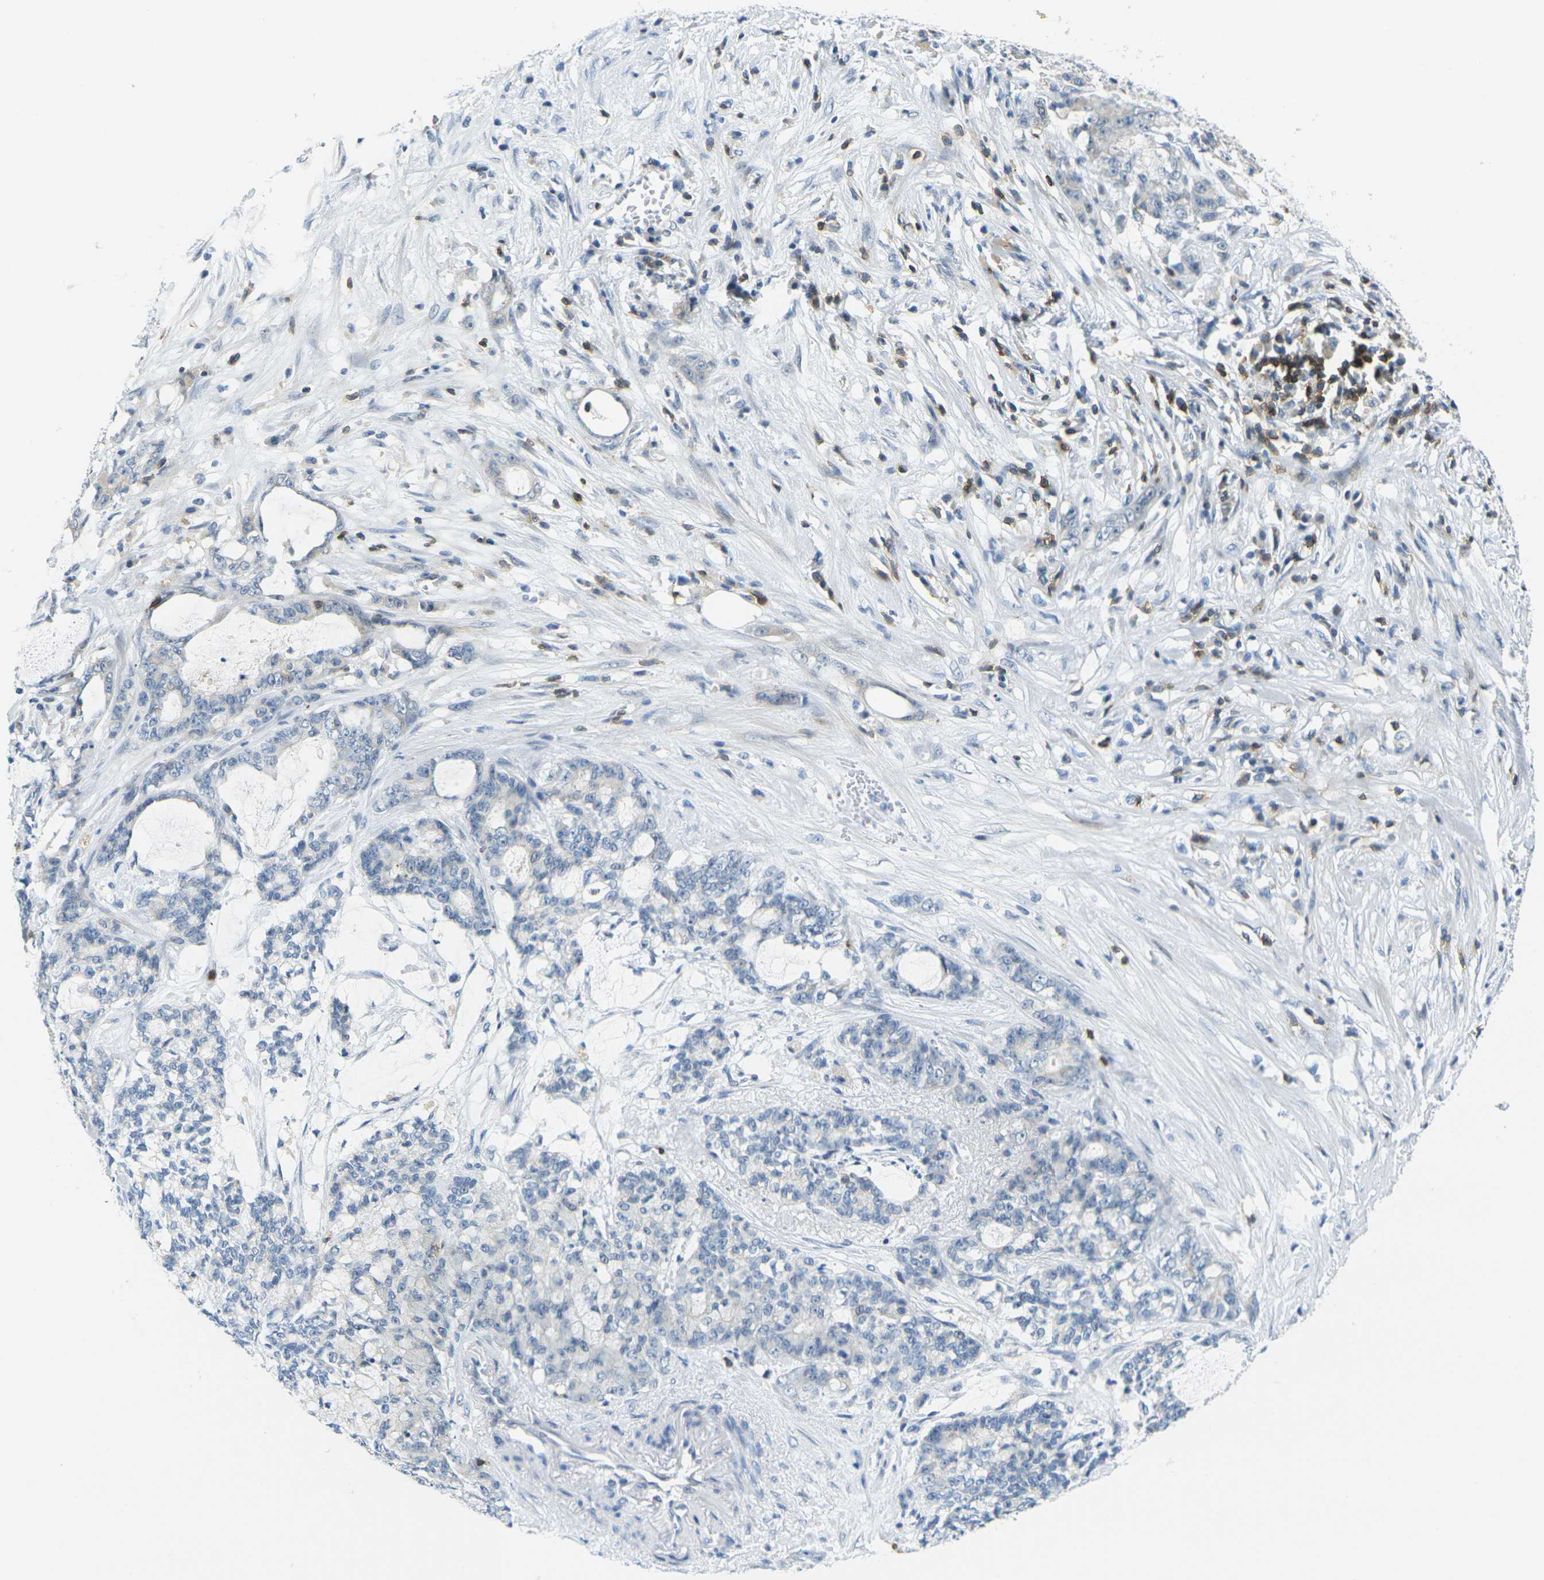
{"staining": {"intensity": "negative", "quantity": "none", "location": "none"}, "tissue": "pancreatic cancer", "cell_type": "Tumor cells", "image_type": "cancer", "snomed": [{"axis": "morphology", "description": "Adenocarcinoma, NOS"}, {"axis": "topography", "description": "Pancreas"}], "caption": "This is an immunohistochemistry (IHC) histopathology image of adenocarcinoma (pancreatic). There is no staining in tumor cells.", "gene": "CD3D", "patient": {"sex": "female", "age": 73}}